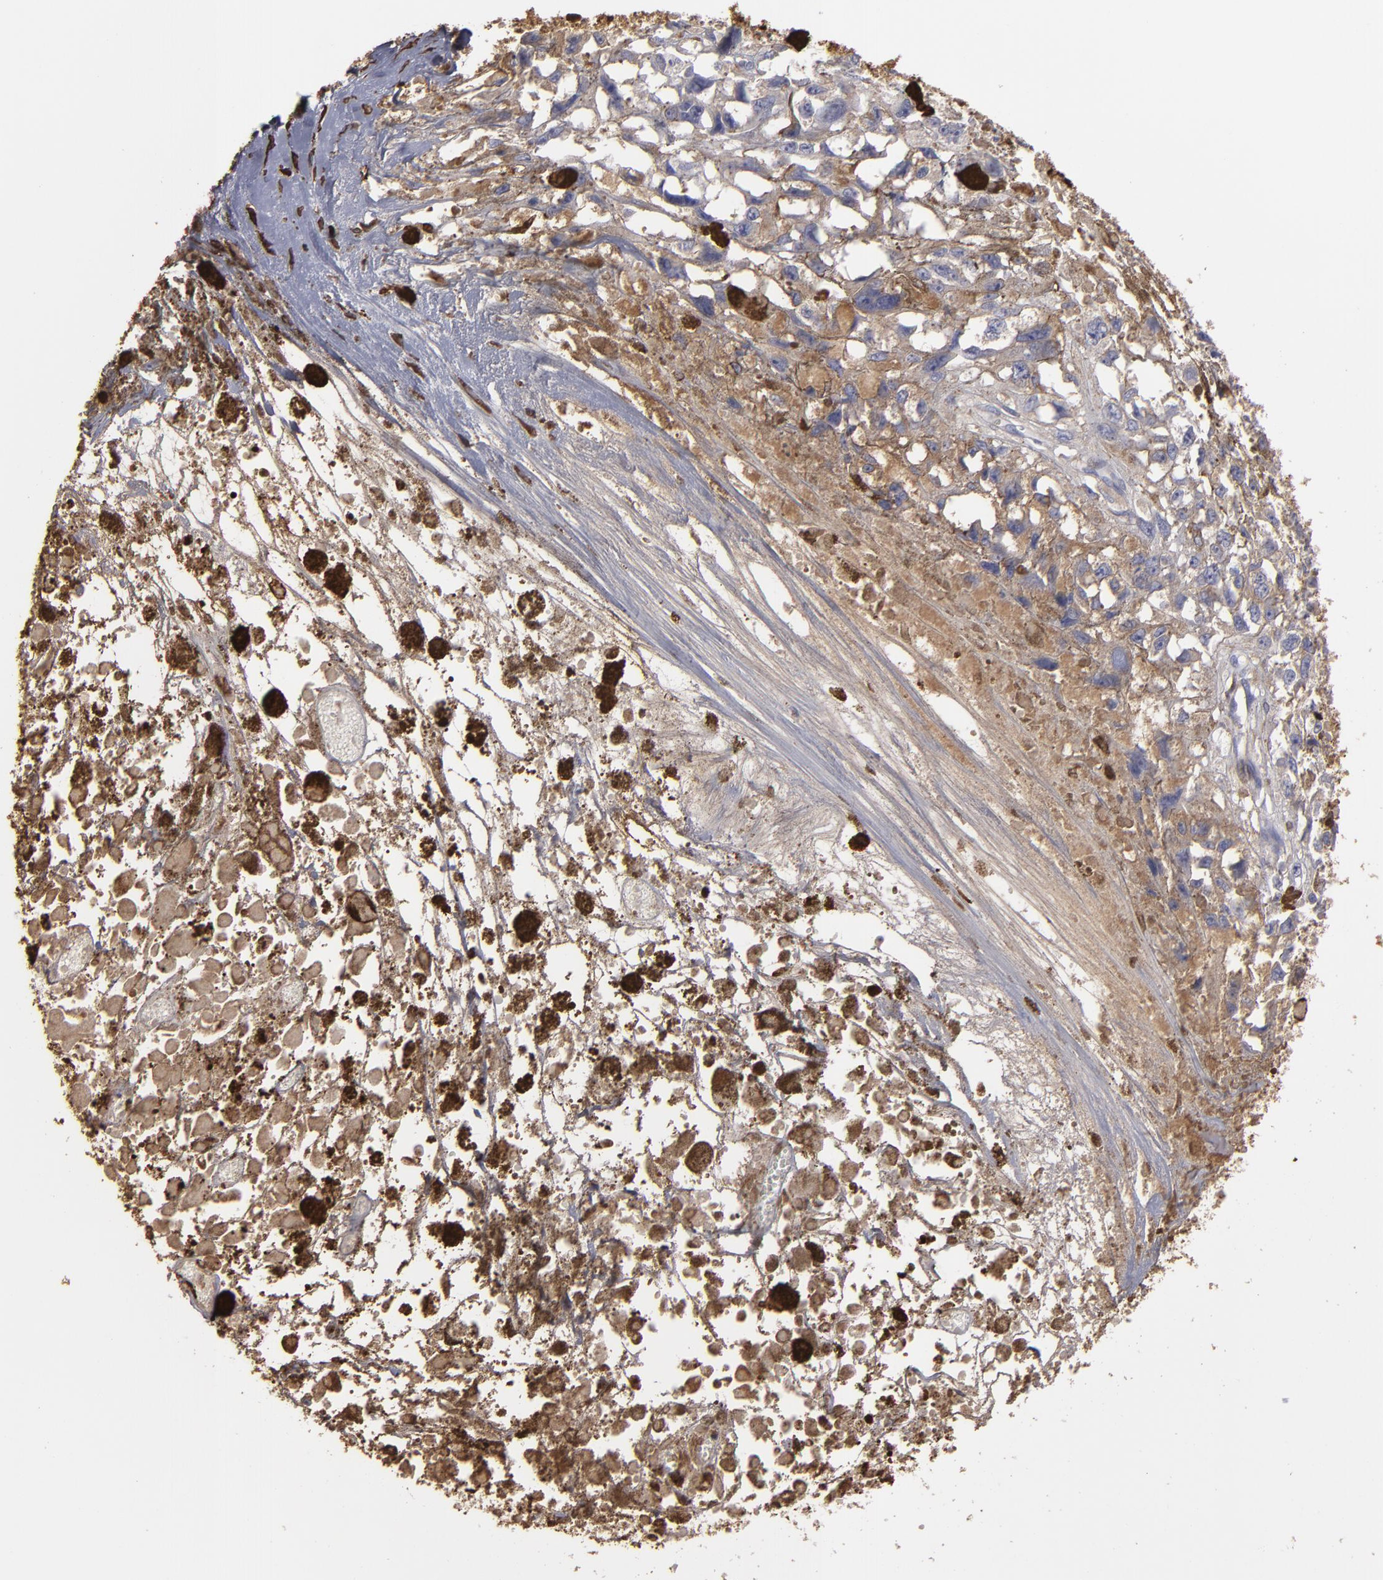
{"staining": {"intensity": "weak", "quantity": "25%-75%", "location": "cytoplasmic/membranous"}, "tissue": "melanoma", "cell_type": "Tumor cells", "image_type": "cancer", "snomed": [{"axis": "morphology", "description": "Malignant melanoma, Metastatic site"}, {"axis": "topography", "description": "Lymph node"}], "caption": "High-power microscopy captured an IHC photomicrograph of melanoma, revealing weak cytoplasmic/membranous expression in approximately 25%-75% of tumor cells.", "gene": "ODC1", "patient": {"sex": "male", "age": 59}}